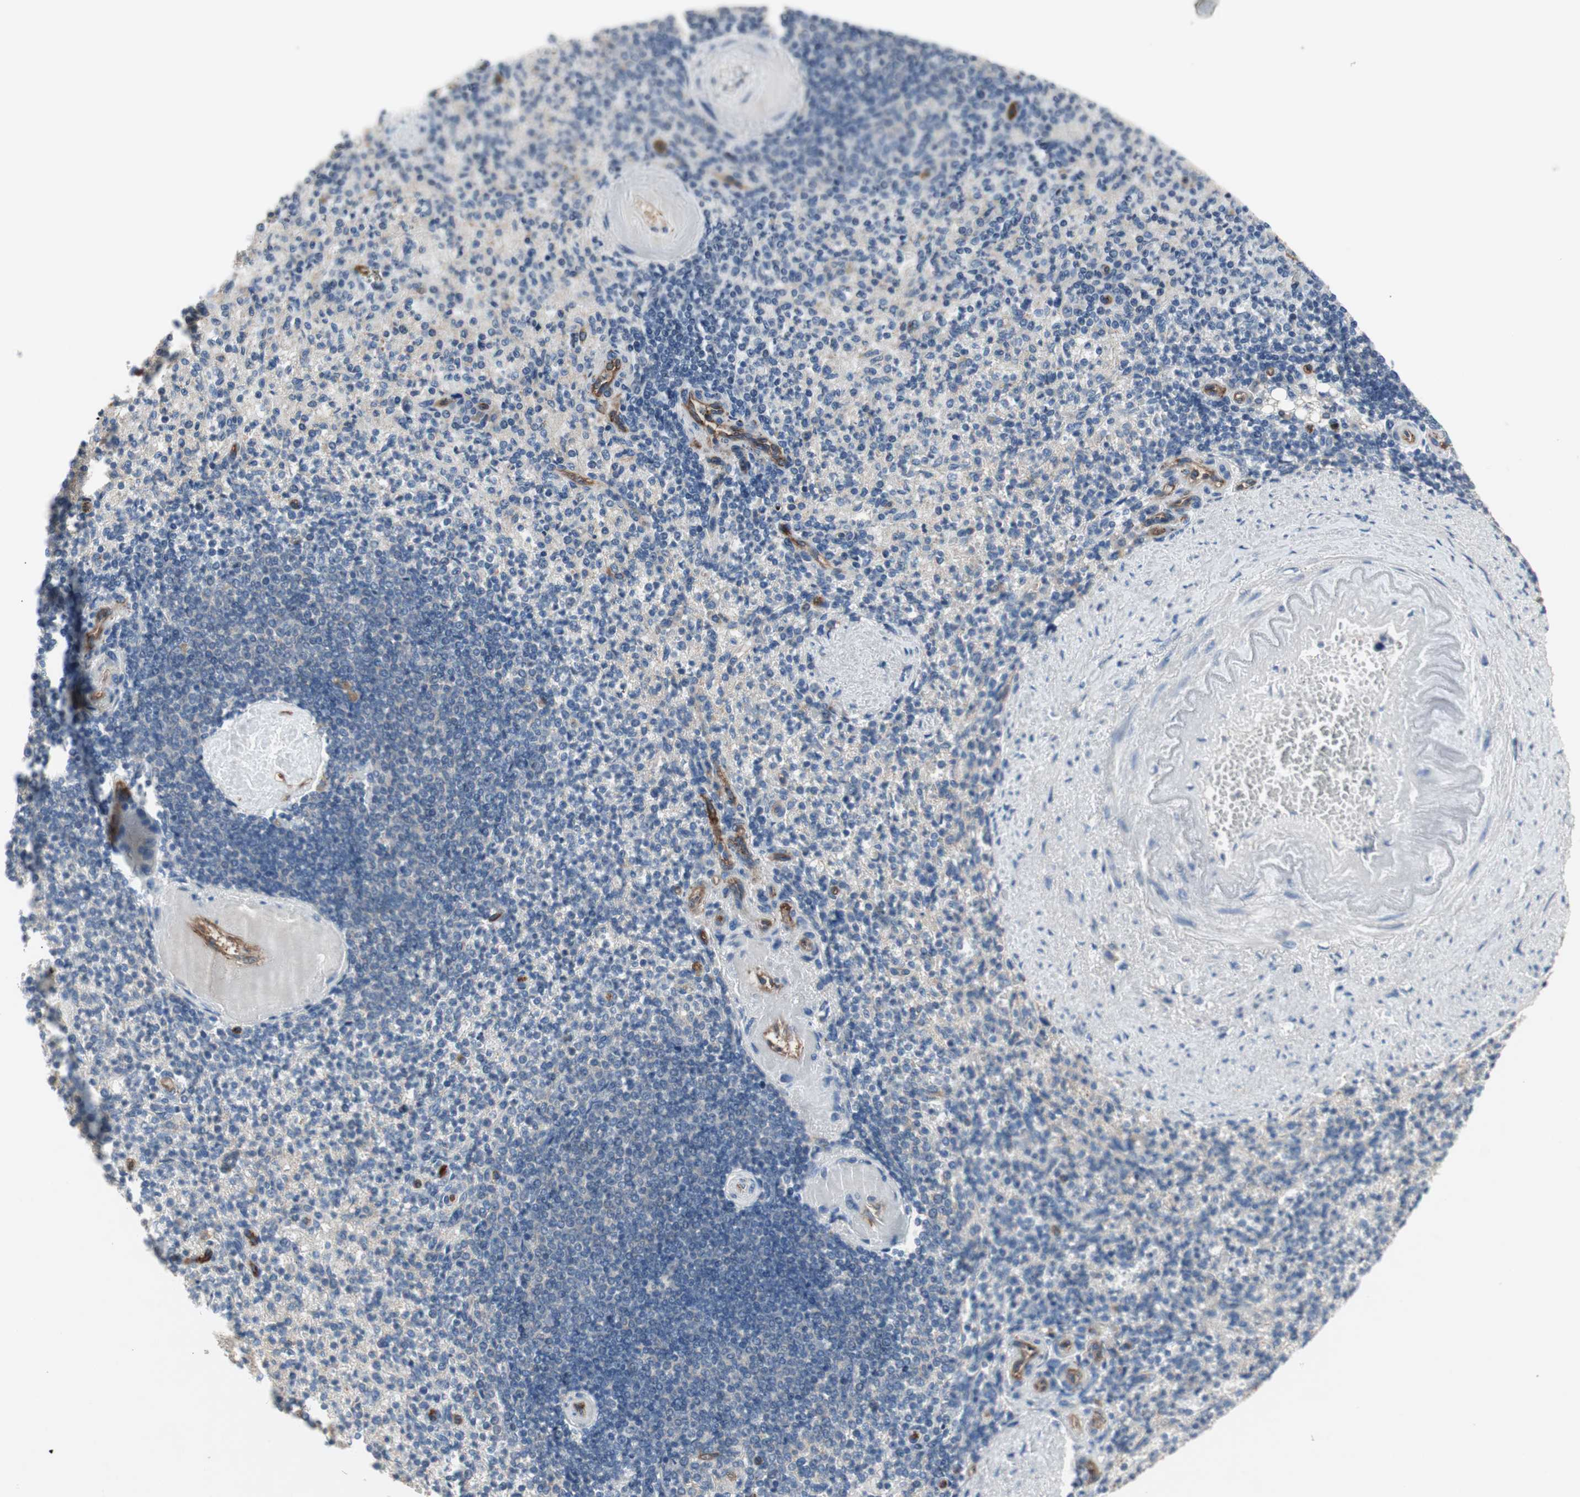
{"staining": {"intensity": "negative", "quantity": "none", "location": "none"}, "tissue": "spleen", "cell_type": "Cells in red pulp", "image_type": "normal", "snomed": [{"axis": "morphology", "description": "Normal tissue, NOS"}, {"axis": "topography", "description": "Spleen"}], "caption": "A histopathology image of spleen stained for a protein reveals no brown staining in cells in red pulp.", "gene": "ALPL", "patient": {"sex": "female", "age": 74}}